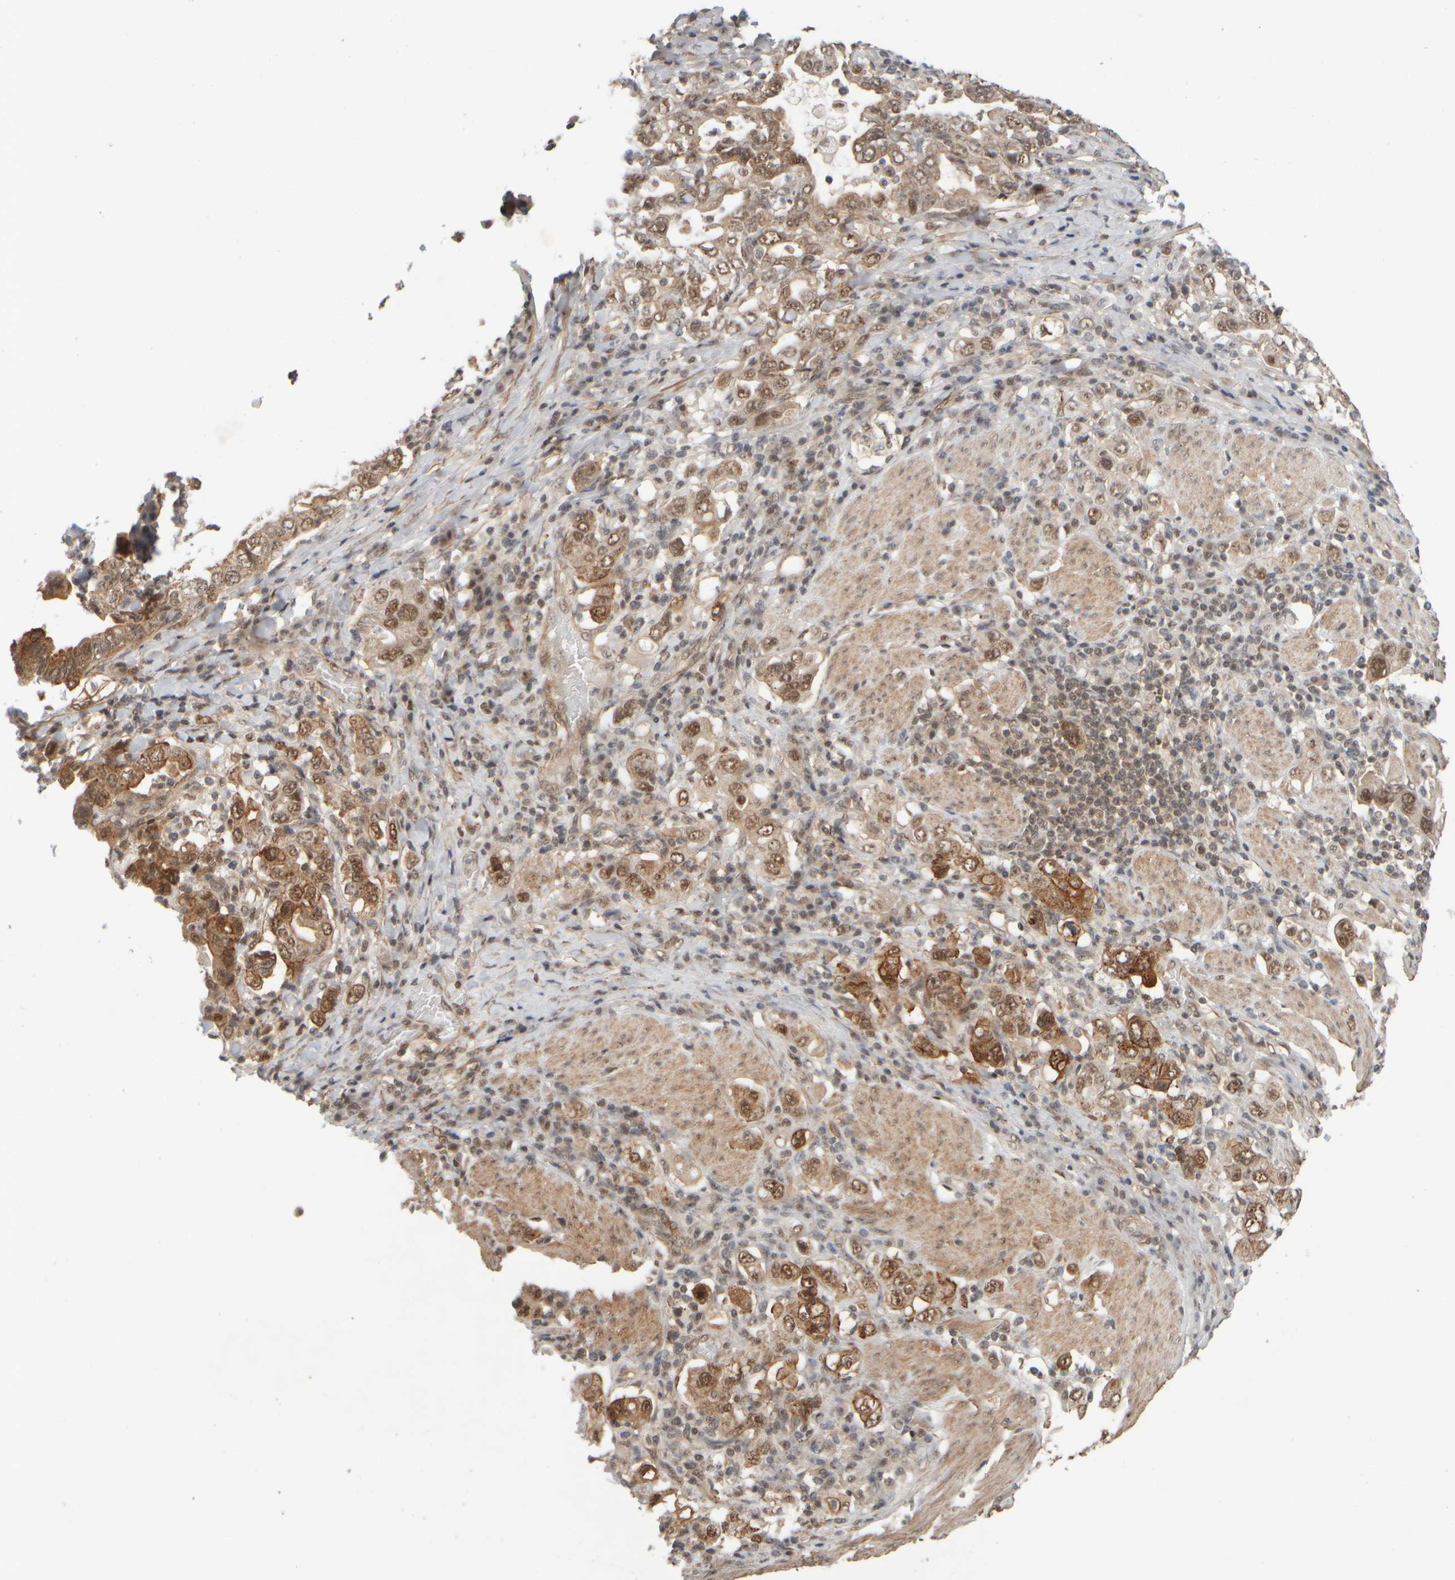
{"staining": {"intensity": "moderate", "quantity": ">75%", "location": "cytoplasmic/membranous,nuclear"}, "tissue": "stomach cancer", "cell_type": "Tumor cells", "image_type": "cancer", "snomed": [{"axis": "morphology", "description": "Adenocarcinoma, NOS"}, {"axis": "topography", "description": "Stomach, upper"}], "caption": "Stomach adenocarcinoma stained with a brown dye reveals moderate cytoplasmic/membranous and nuclear positive staining in about >75% of tumor cells.", "gene": "SYNRG", "patient": {"sex": "male", "age": 62}}